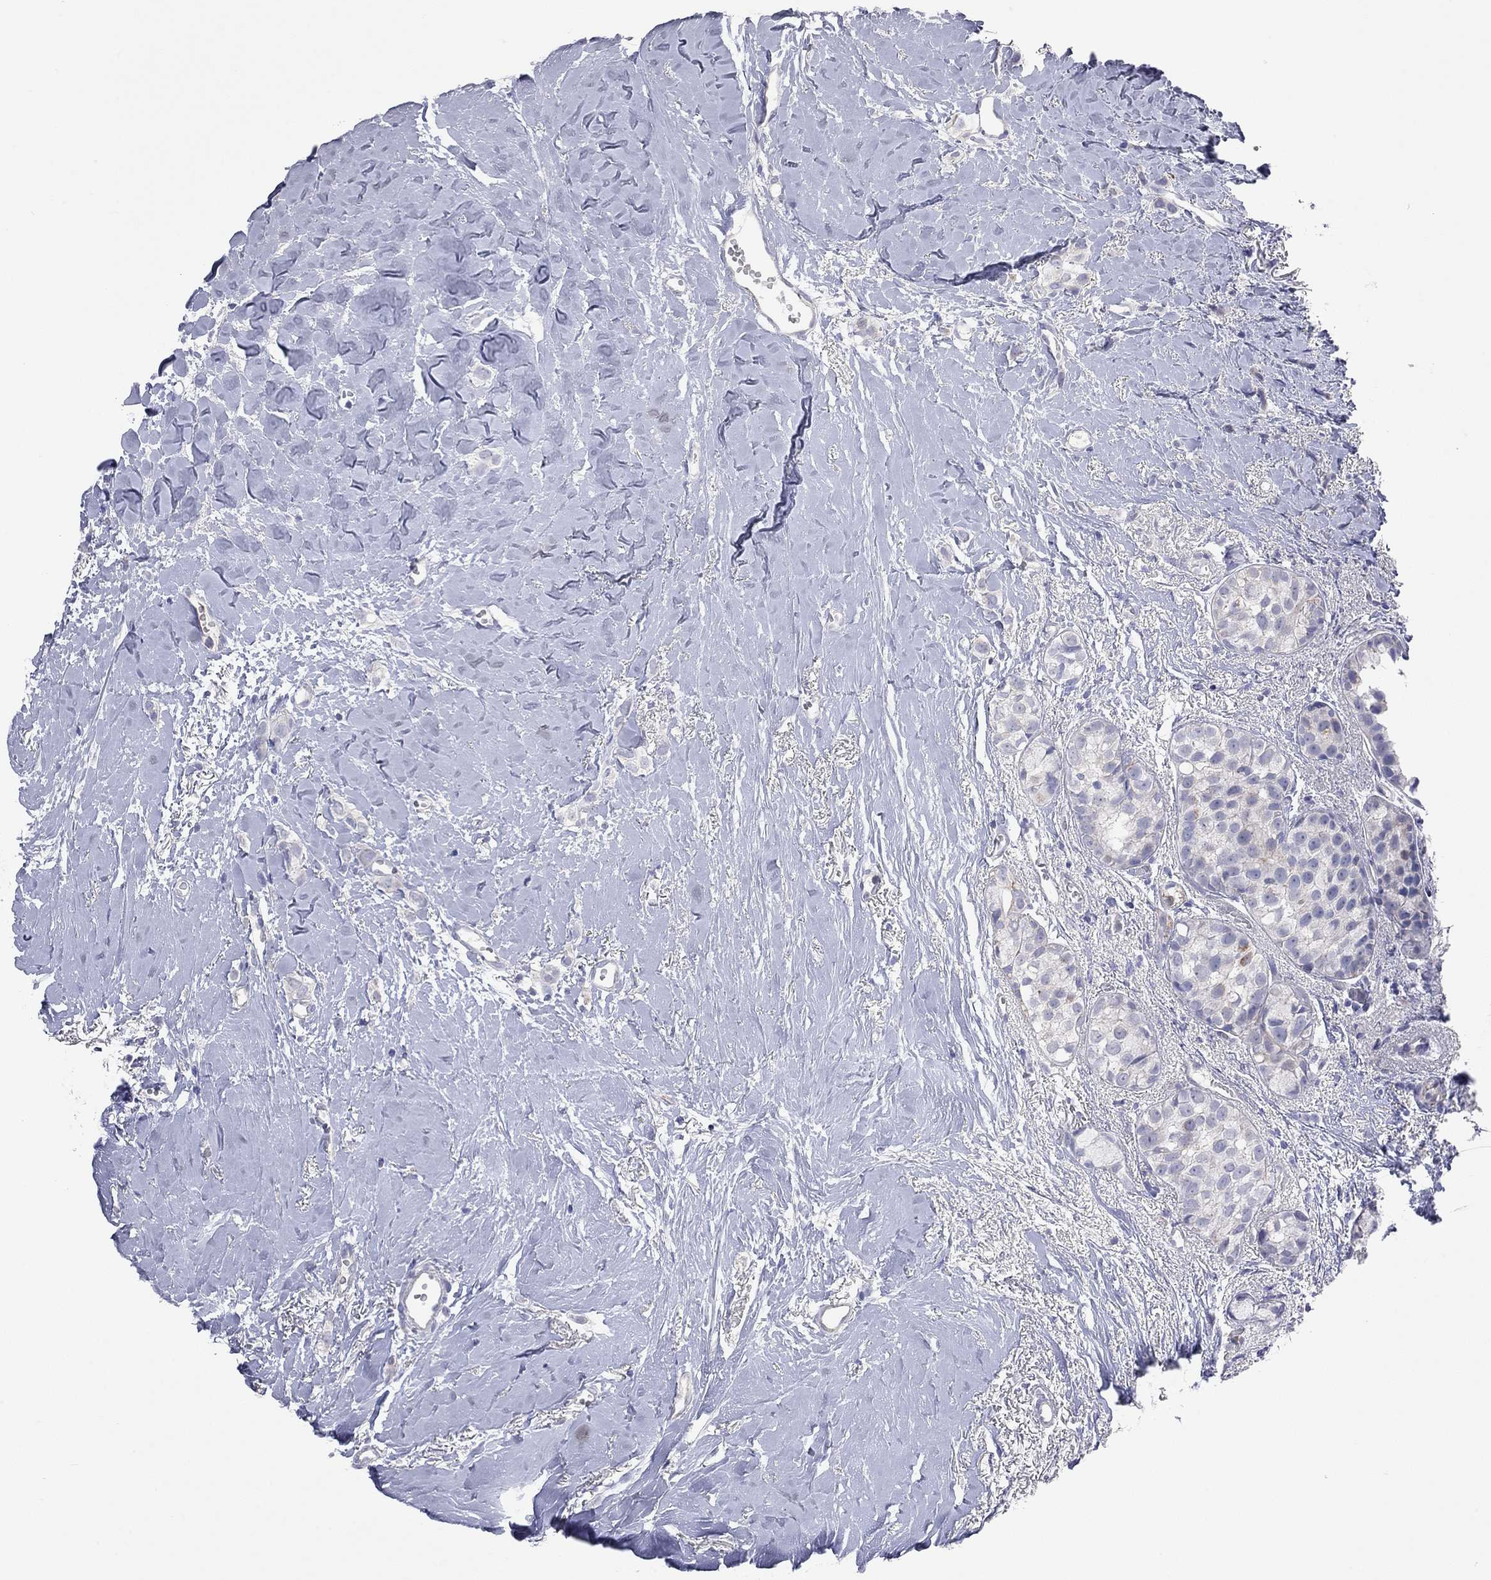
{"staining": {"intensity": "moderate", "quantity": "<25%", "location": "cytoplasmic/membranous"}, "tissue": "breast cancer", "cell_type": "Tumor cells", "image_type": "cancer", "snomed": [{"axis": "morphology", "description": "Duct carcinoma"}, {"axis": "topography", "description": "Breast"}], "caption": "Immunohistochemical staining of human breast cancer (infiltrating ductal carcinoma) reveals moderate cytoplasmic/membranous protein expression in approximately <25% of tumor cells.", "gene": "KCNB1", "patient": {"sex": "female", "age": 85}}